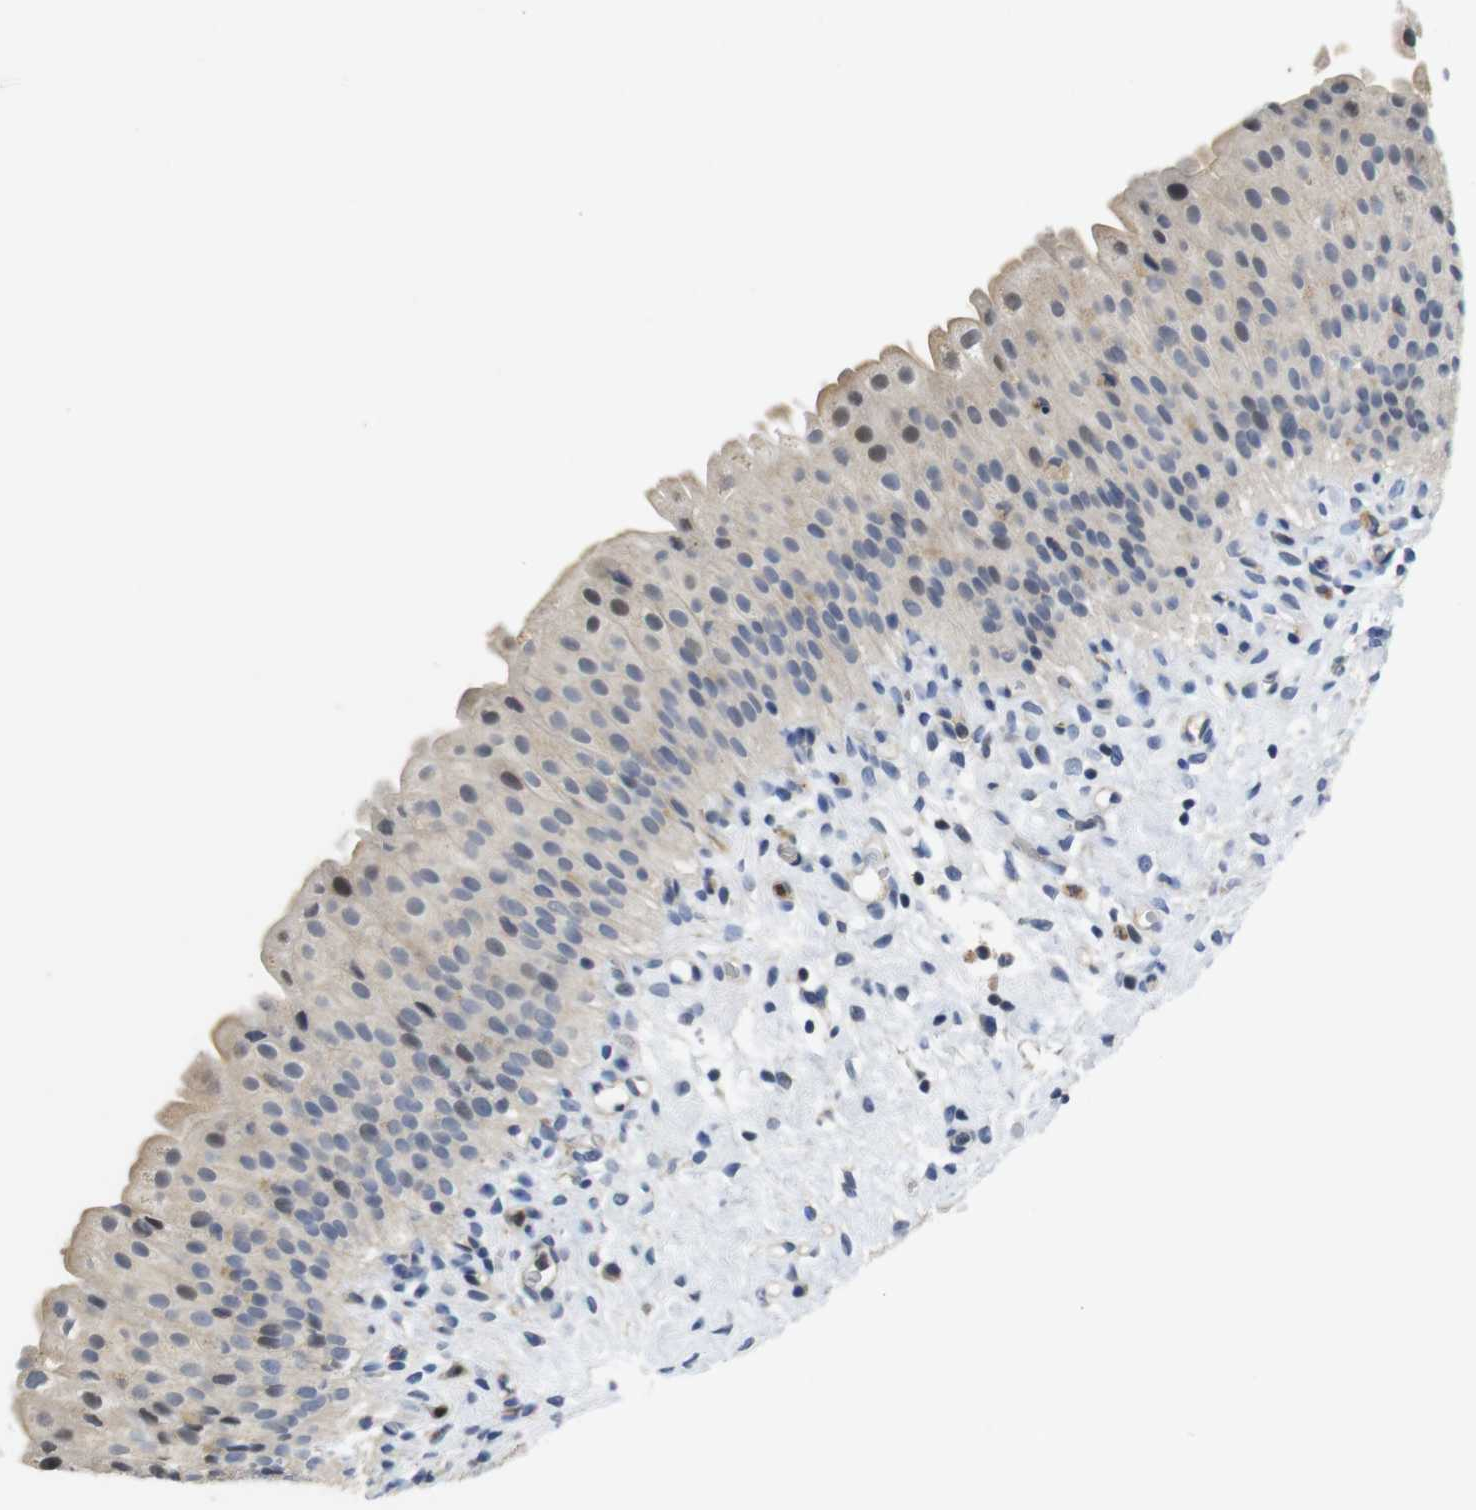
{"staining": {"intensity": "weak", "quantity": "<25%", "location": "cytoplasmic/membranous"}, "tissue": "urinary bladder", "cell_type": "Urothelial cells", "image_type": "normal", "snomed": [{"axis": "morphology", "description": "Normal tissue, NOS"}, {"axis": "morphology", "description": "Urothelial carcinoma, High grade"}, {"axis": "topography", "description": "Urinary bladder"}], "caption": "Urothelial cells show no significant protein staining in normal urinary bladder.", "gene": "FNTA", "patient": {"sex": "male", "age": 46}}